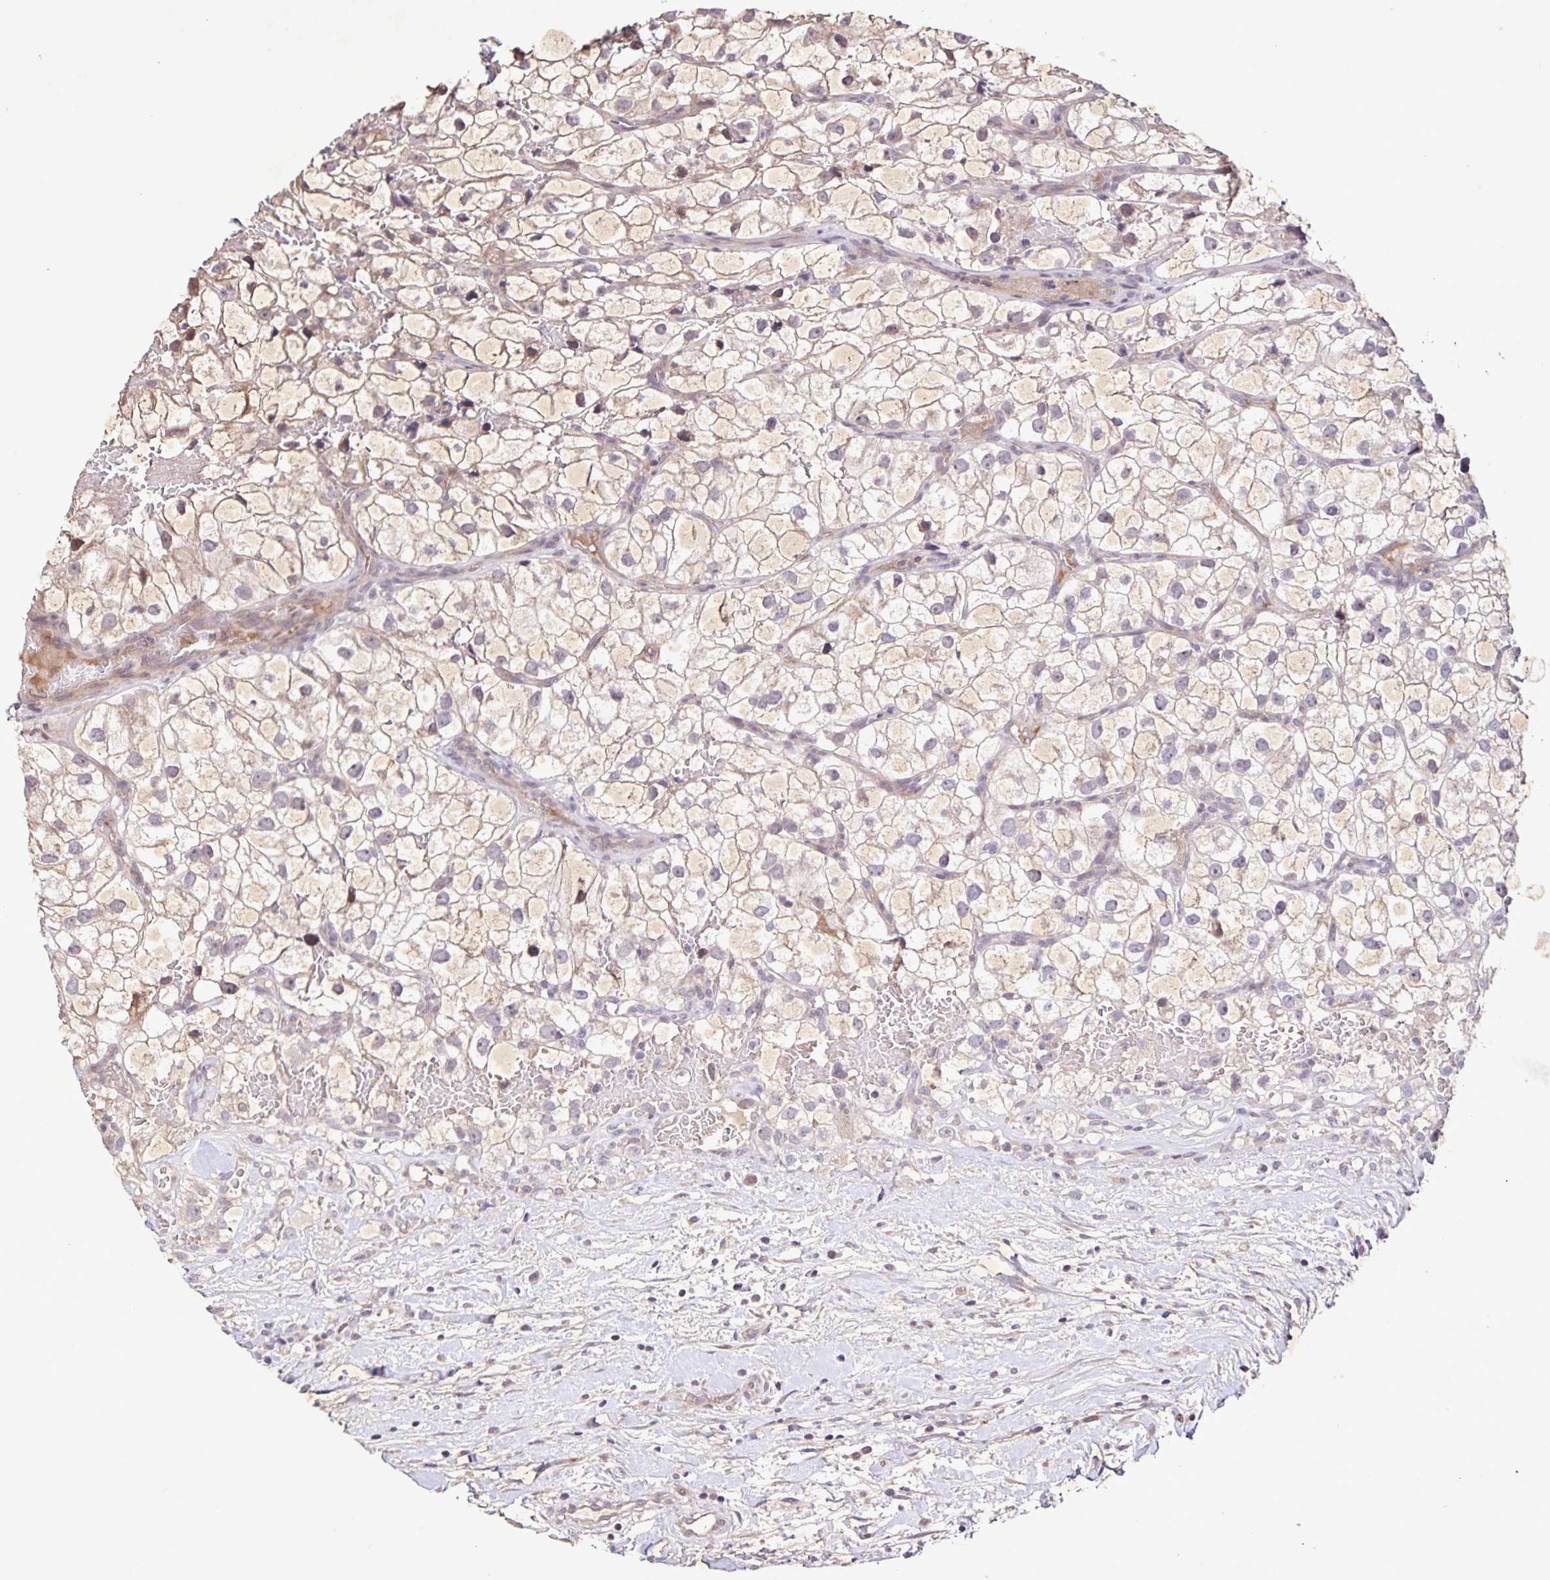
{"staining": {"intensity": "weak", "quantity": "<25%", "location": "nuclear"}, "tissue": "renal cancer", "cell_type": "Tumor cells", "image_type": "cancer", "snomed": [{"axis": "morphology", "description": "Adenocarcinoma, NOS"}, {"axis": "topography", "description": "Kidney"}], "caption": "DAB (3,3'-diaminobenzidine) immunohistochemical staining of renal cancer reveals no significant expression in tumor cells.", "gene": "GDF2", "patient": {"sex": "male", "age": 59}}